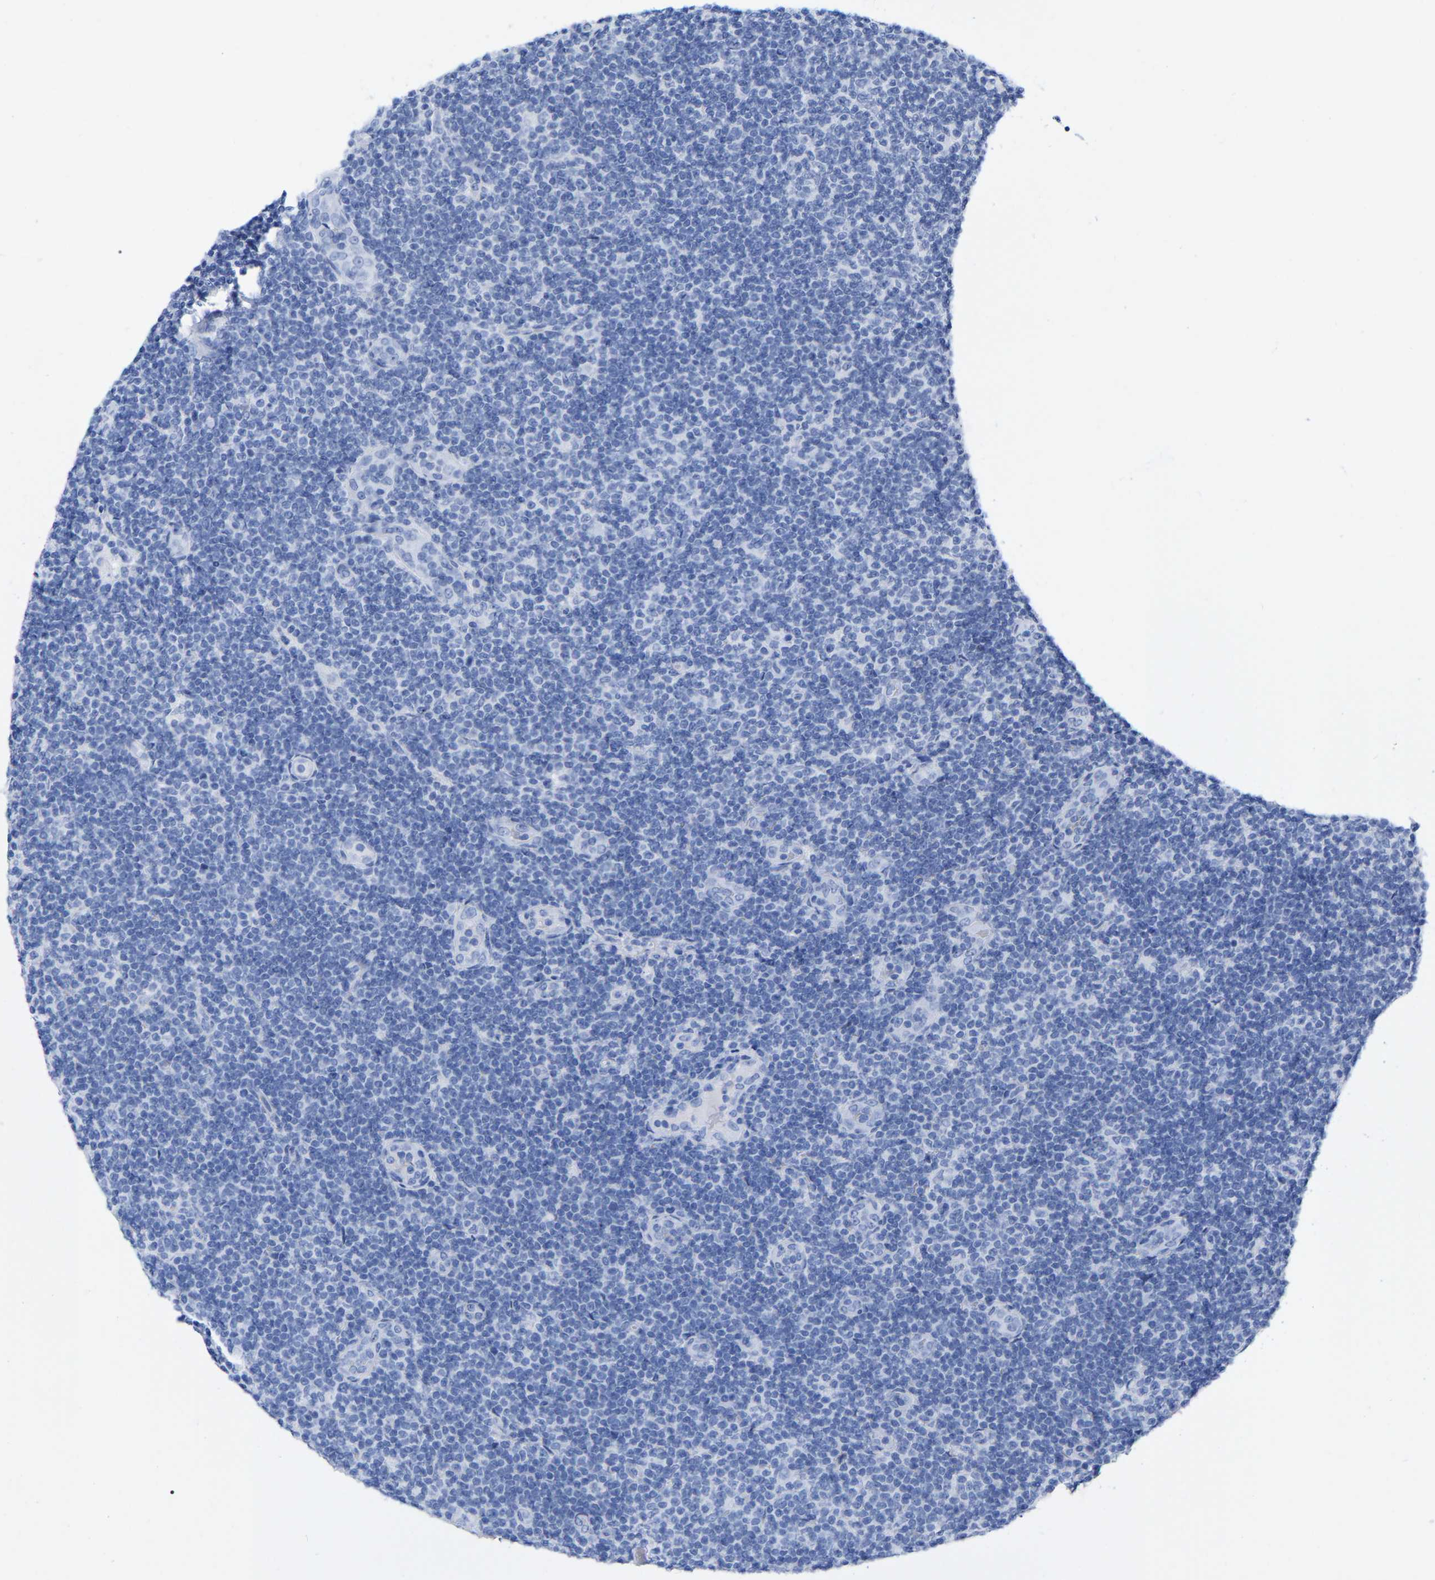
{"staining": {"intensity": "negative", "quantity": "none", "location": "none"}, "tissue": "lymphoma", "cell_type": "Tumor cells", "image_type": "cancer", "snomed": [{"axis": "morphology", "description": "Malignant lymphoma, non-Hodgkin's type, Low grade"}, {"axis": "topography", "description": "Lymph node"}], "caption": "Tumor cells are negative for brown protein staining in lymphoma.", "gene": "HAPLN1", "patient": {"sex": "male", "age": 83}}